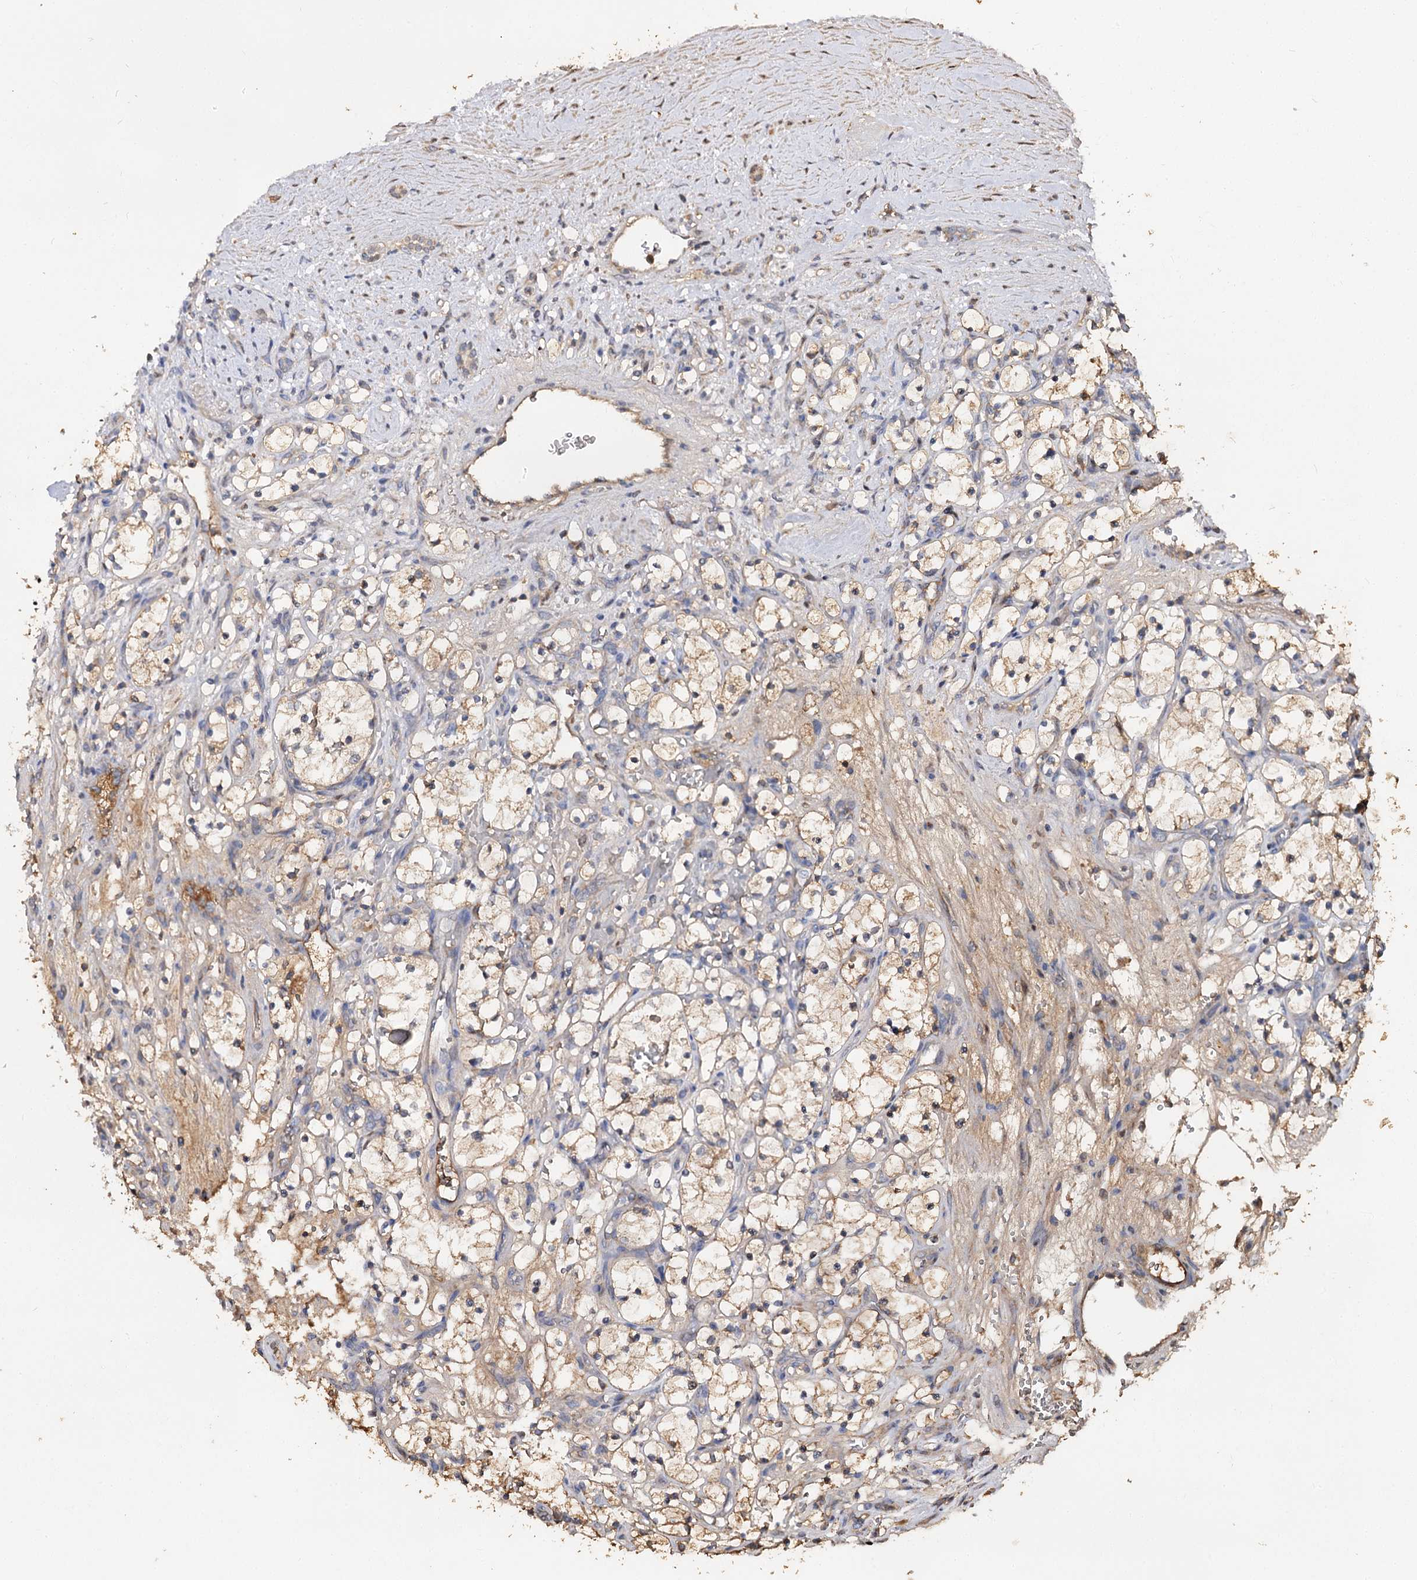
{"staining": {"intensity": "weak", "quantity": ">75%", "location": "cytoplasmic/membranous"}, "tissue": "renal cancer", "cell_type": "Tumor cells", "image_type": "cancer", "snomed": [{"axis": "morphology", "description": "Adenocarcinoma, NOS"}, {"axis": "topography", "description": "Kidney"}], "caption": "Renal adenocarcinoma stained with a brown dye reveals weak cytoplasmic/membranous positive staining in approximately >75% of tumor cells.", "gene": "ARL13A", "patient": {"sex": "female", "age": 69}}